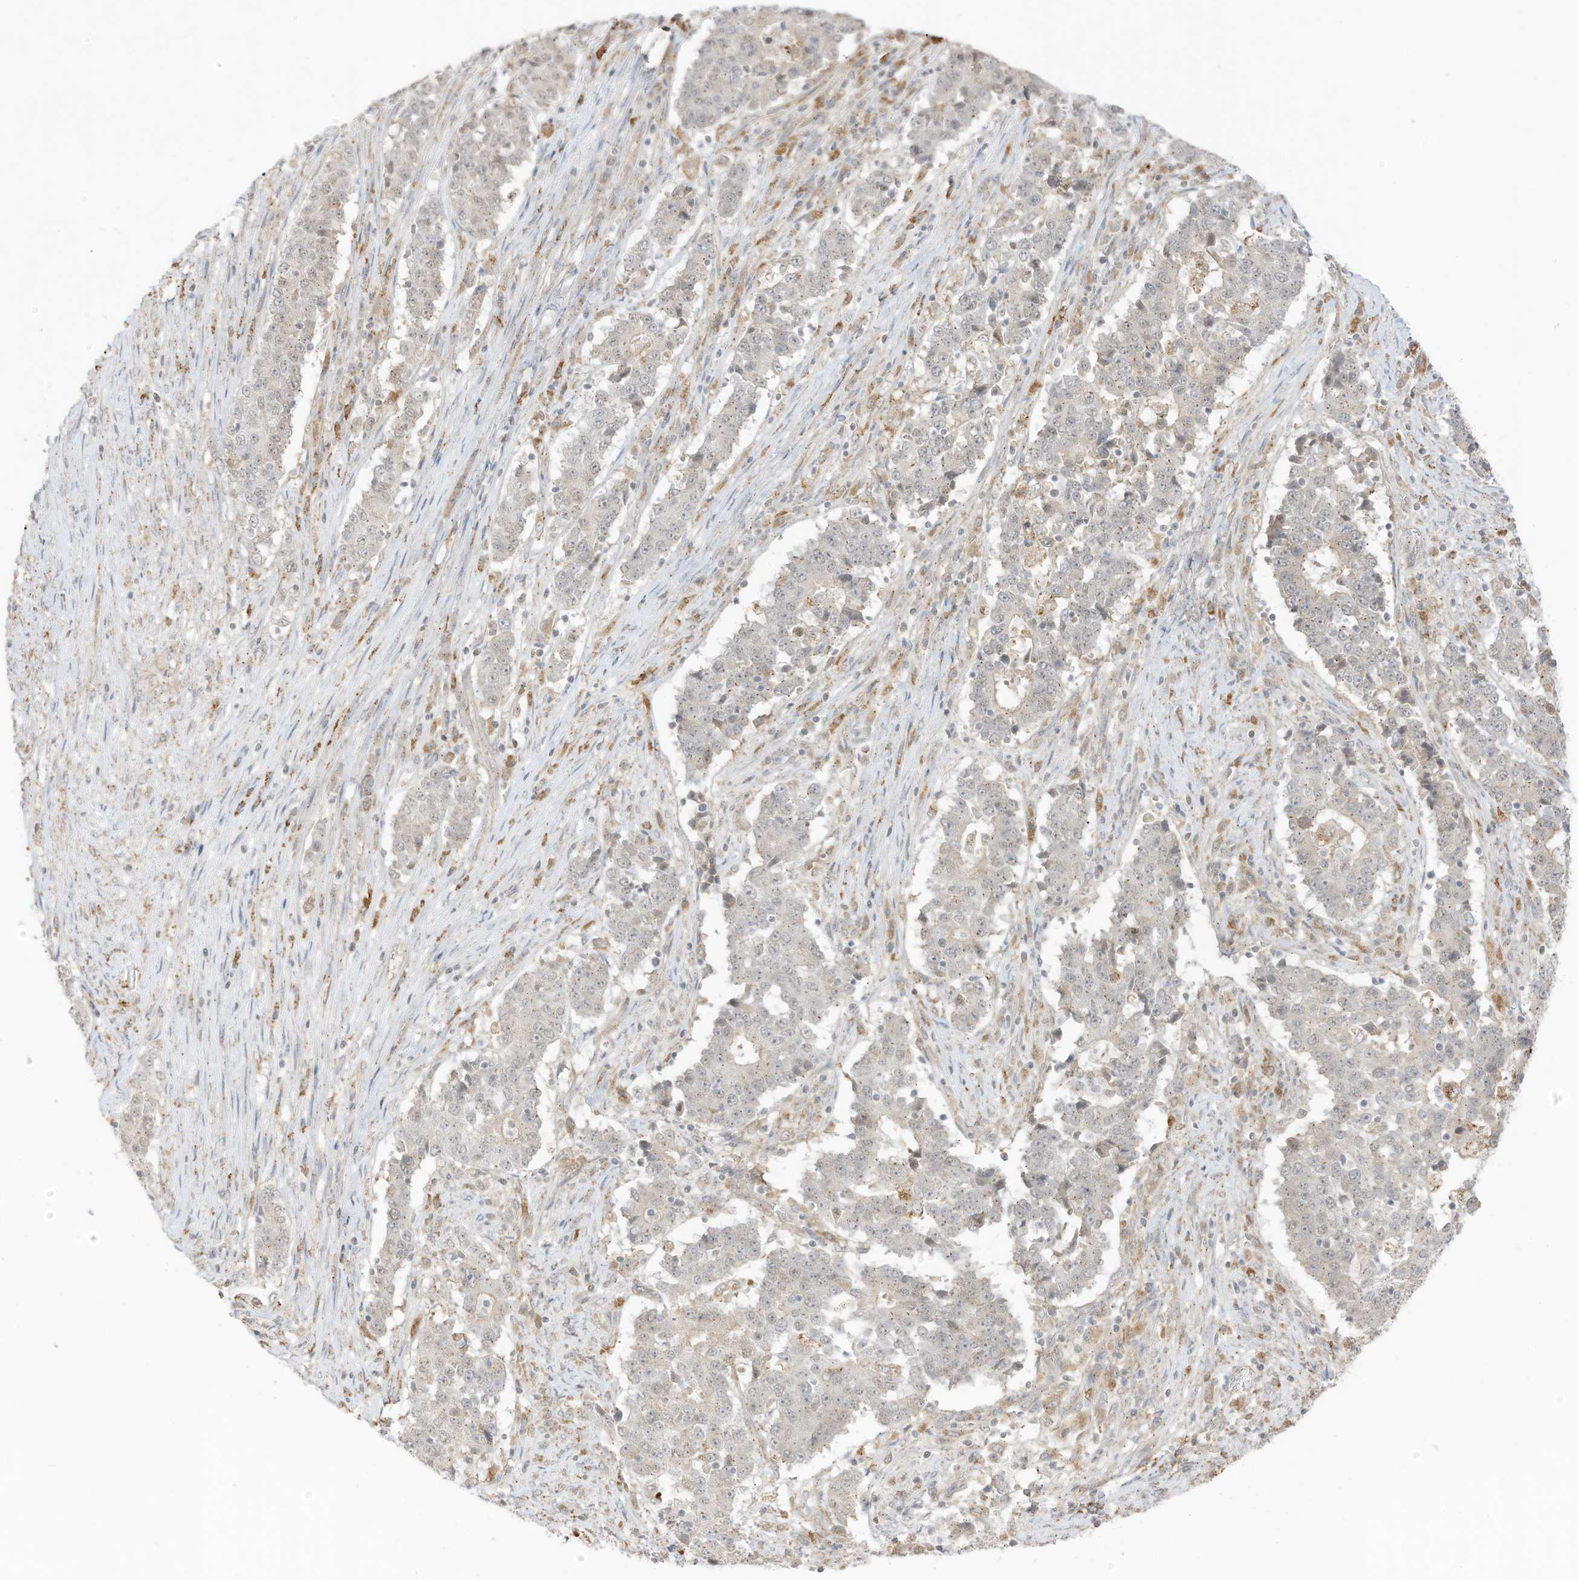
{"staining": {"intensity": "weak", "quantity": "<25%", "location": "cytoplasmic/membranous"}, "tissue": "stomach cancer", "cell_type": "Tumor cells", "image_type": "cancer", "snomed": [{"axis": "morphology", "description": "Adenocarcinoma, NOS"}, {"axis": "topography", "description": "Stomach"}], "caption": "Protein analysis of stomach cancer demonstrates no significant expression in tumor cells. Nuclei are stained in blue.", "gene": "N4BP3", "patient": {"sex": "male", "age": 59}}